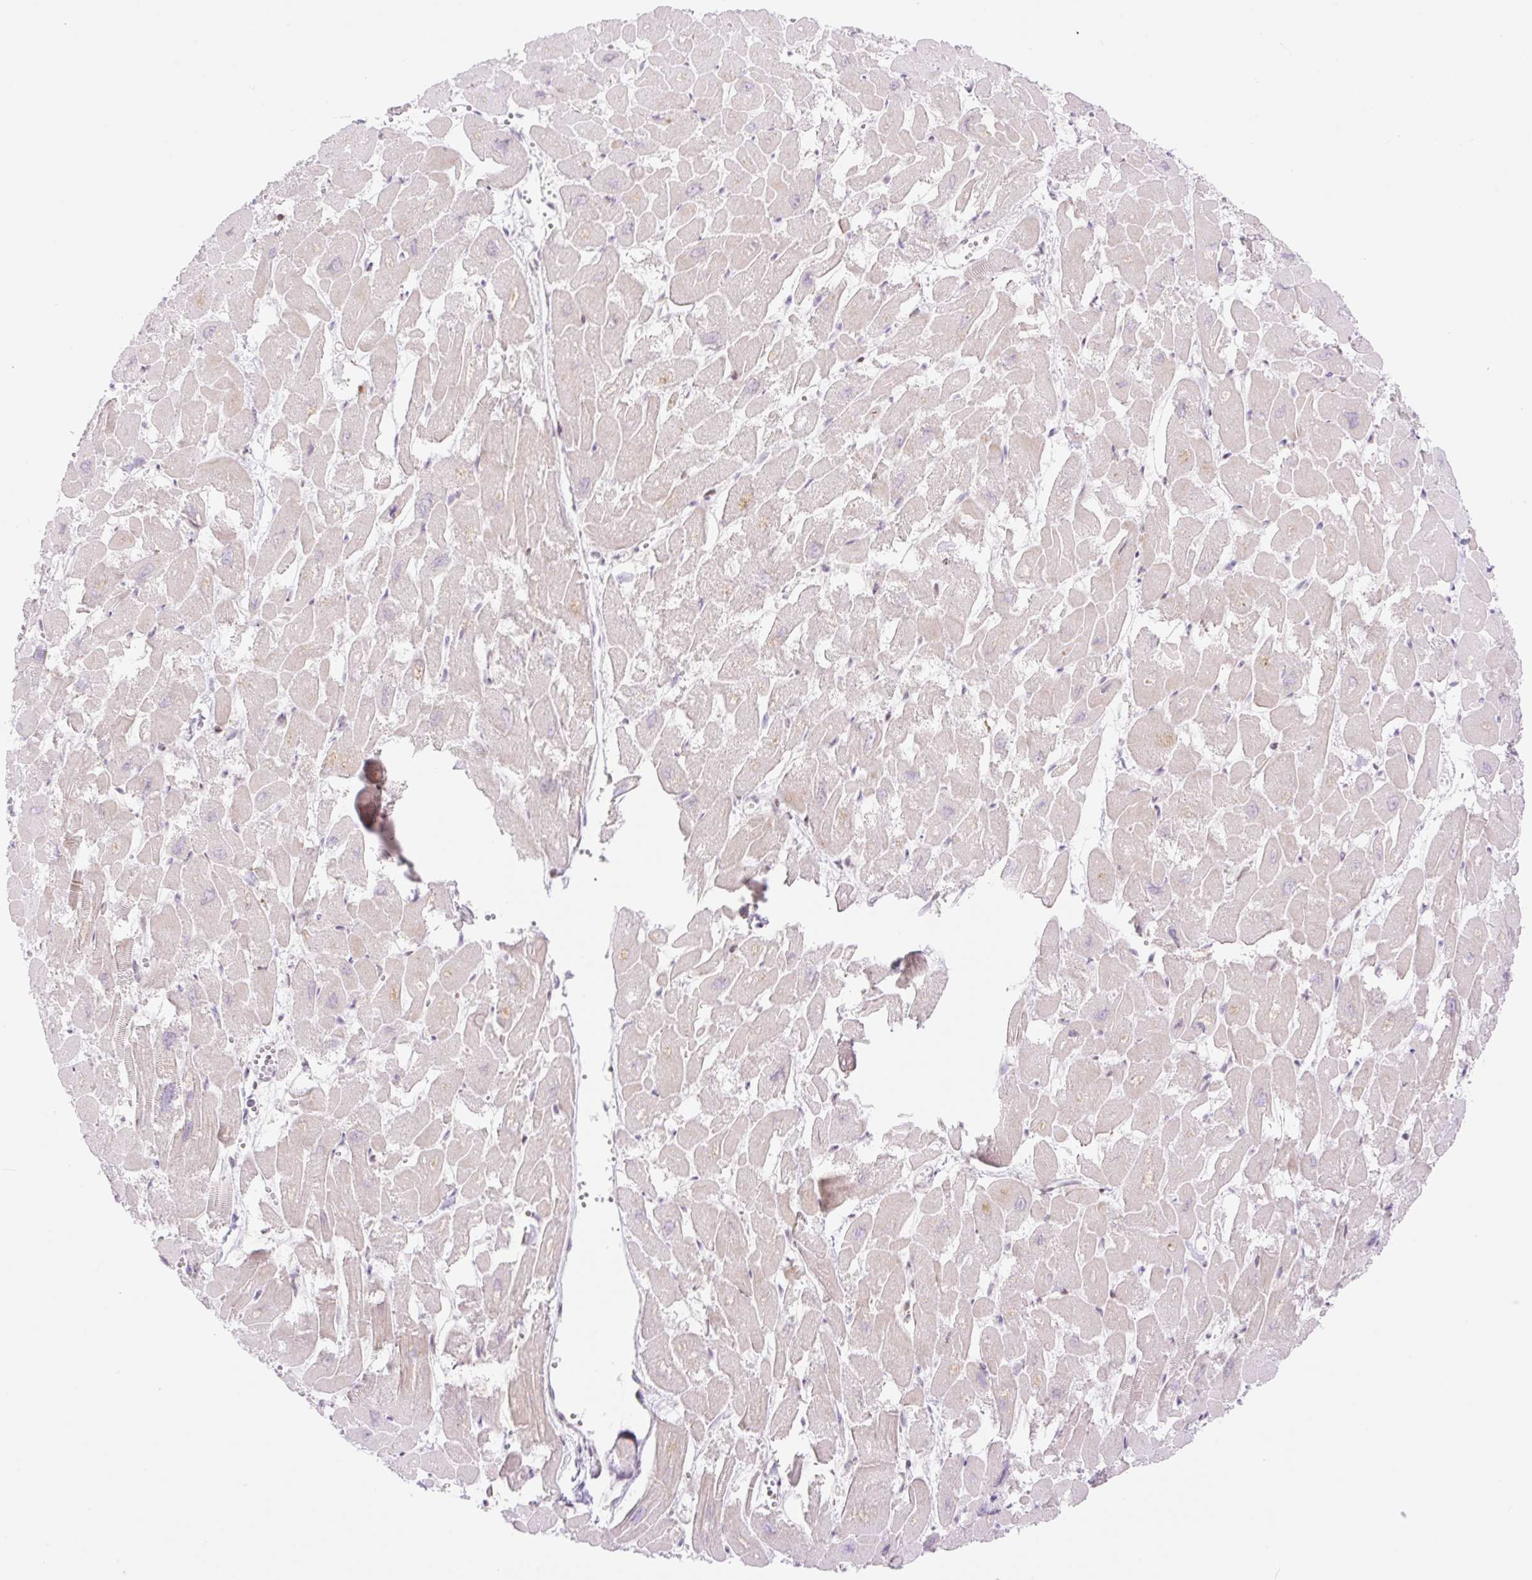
{"staining": {"intensity": "moderate", "quantity": "25%-75%", "location": "cytoplasmic/membranous"}, "tissue": "heart muscle", "cell_type": "Cardiomyocytes", "image_type": "normal", "snomed": [{"axis": "morphology", "description": "Normal tissue, NOS"}, {"axis": "topography", "description": "Heart"}], "caption": "Moderate cytoplasmic/membranous staining for a protein is present in about 25%-75% of cardiomyocytes of benign heart muscle using immunohistochemistry.", "gene": "ENSG00000264668", "patient": {"sex": "male", "age": 54}}